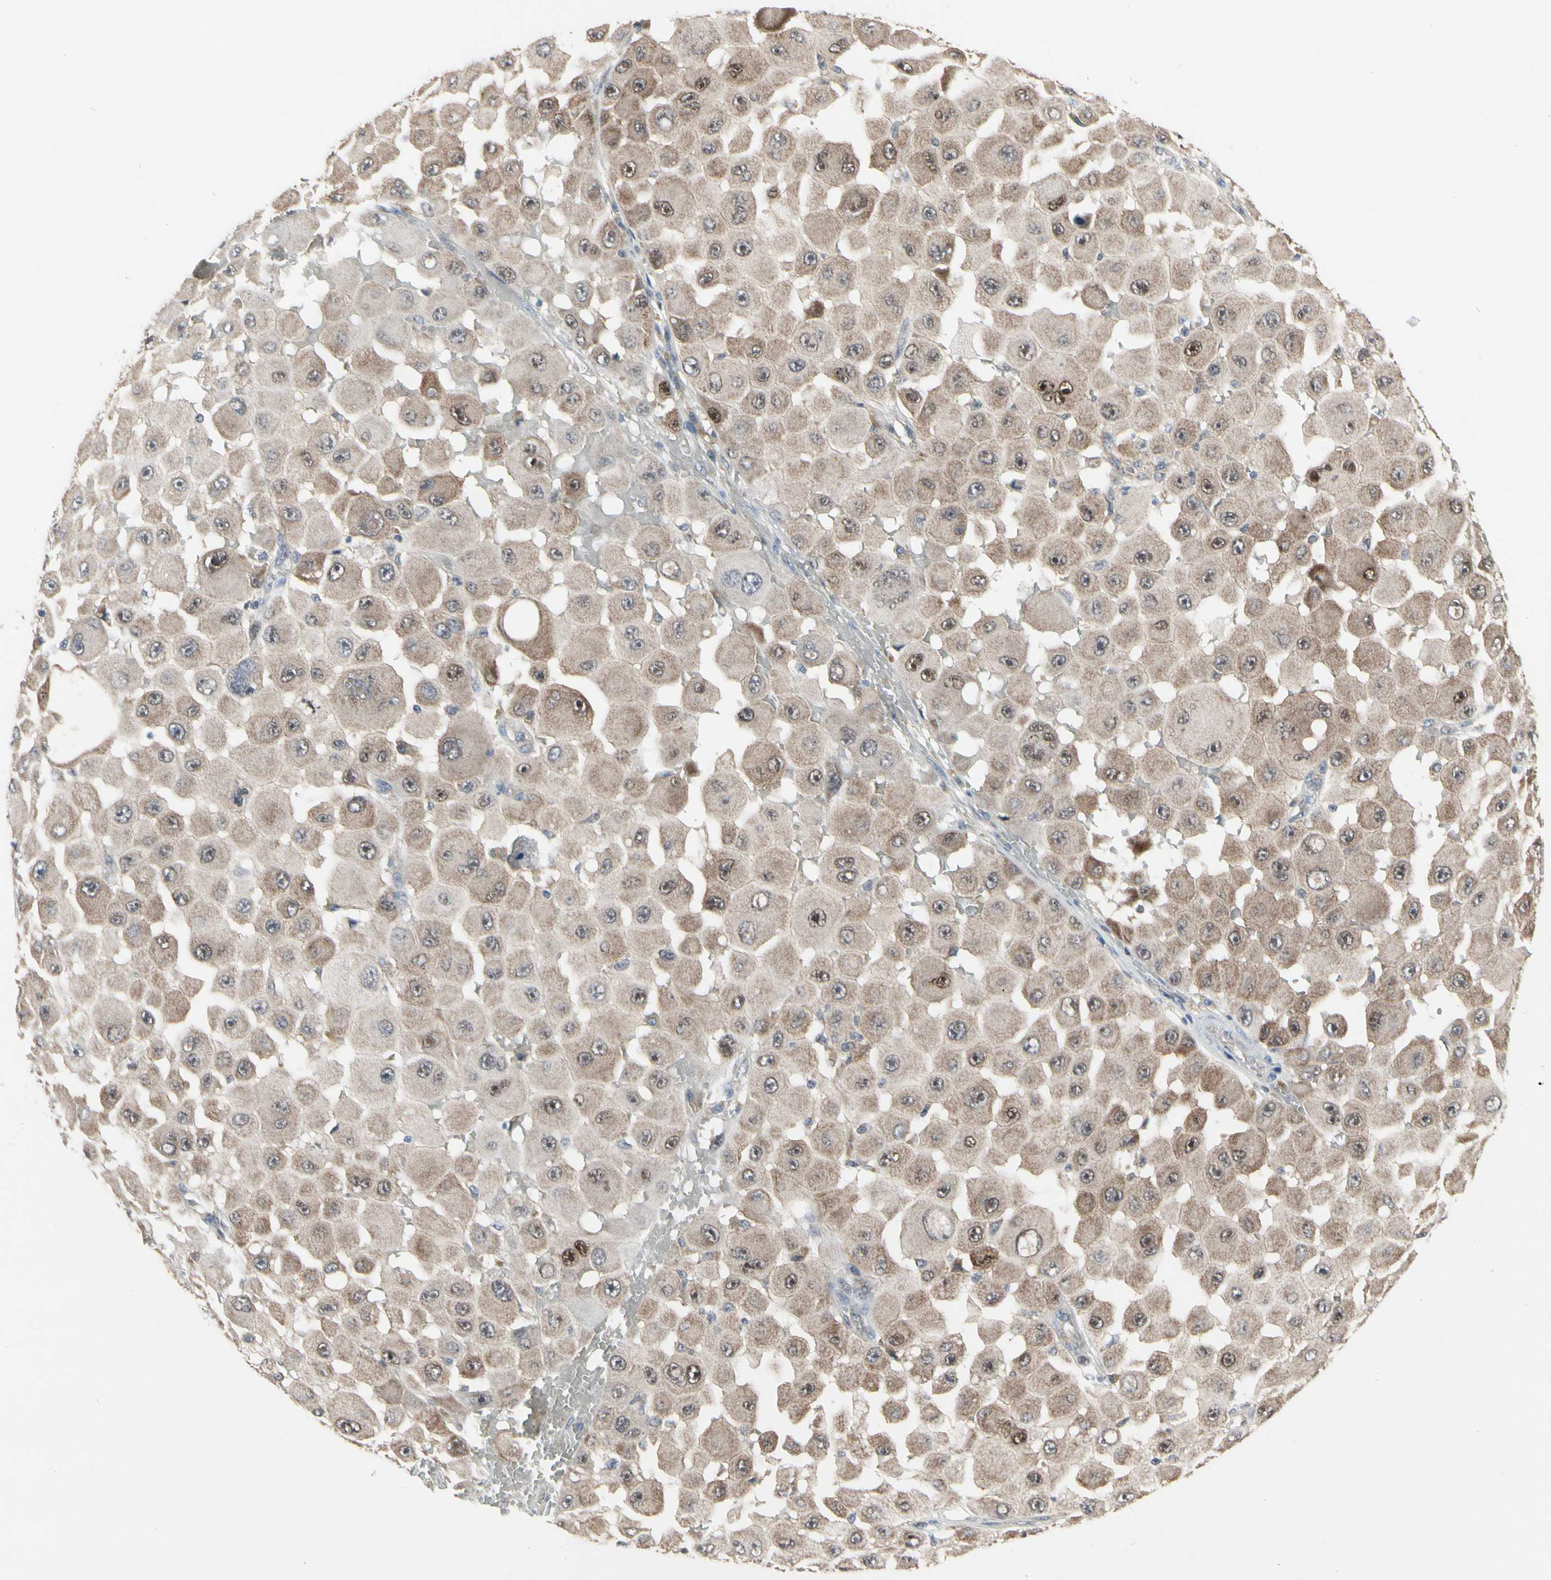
{"staining": {"intensity": "weak", "quantity": ">75%", "location": "cytoplasmic/membranous"}, "tissue": "melanoma", "cell_type": "Tumor cells", "image_type": "cancer", "snomed": [{"axis": "morphology", "description": "Malignant melanoma, NOS"}, {"axis": "topography", "description": "Skin"}], "caption": "IHC (DAB) staining of melanoma reveals weak cytoplasmic/membranous protein staining in approximately >75% of tumor cells.", "gene": "CDK5", "patient": {"sex": "female", "age": 81}}